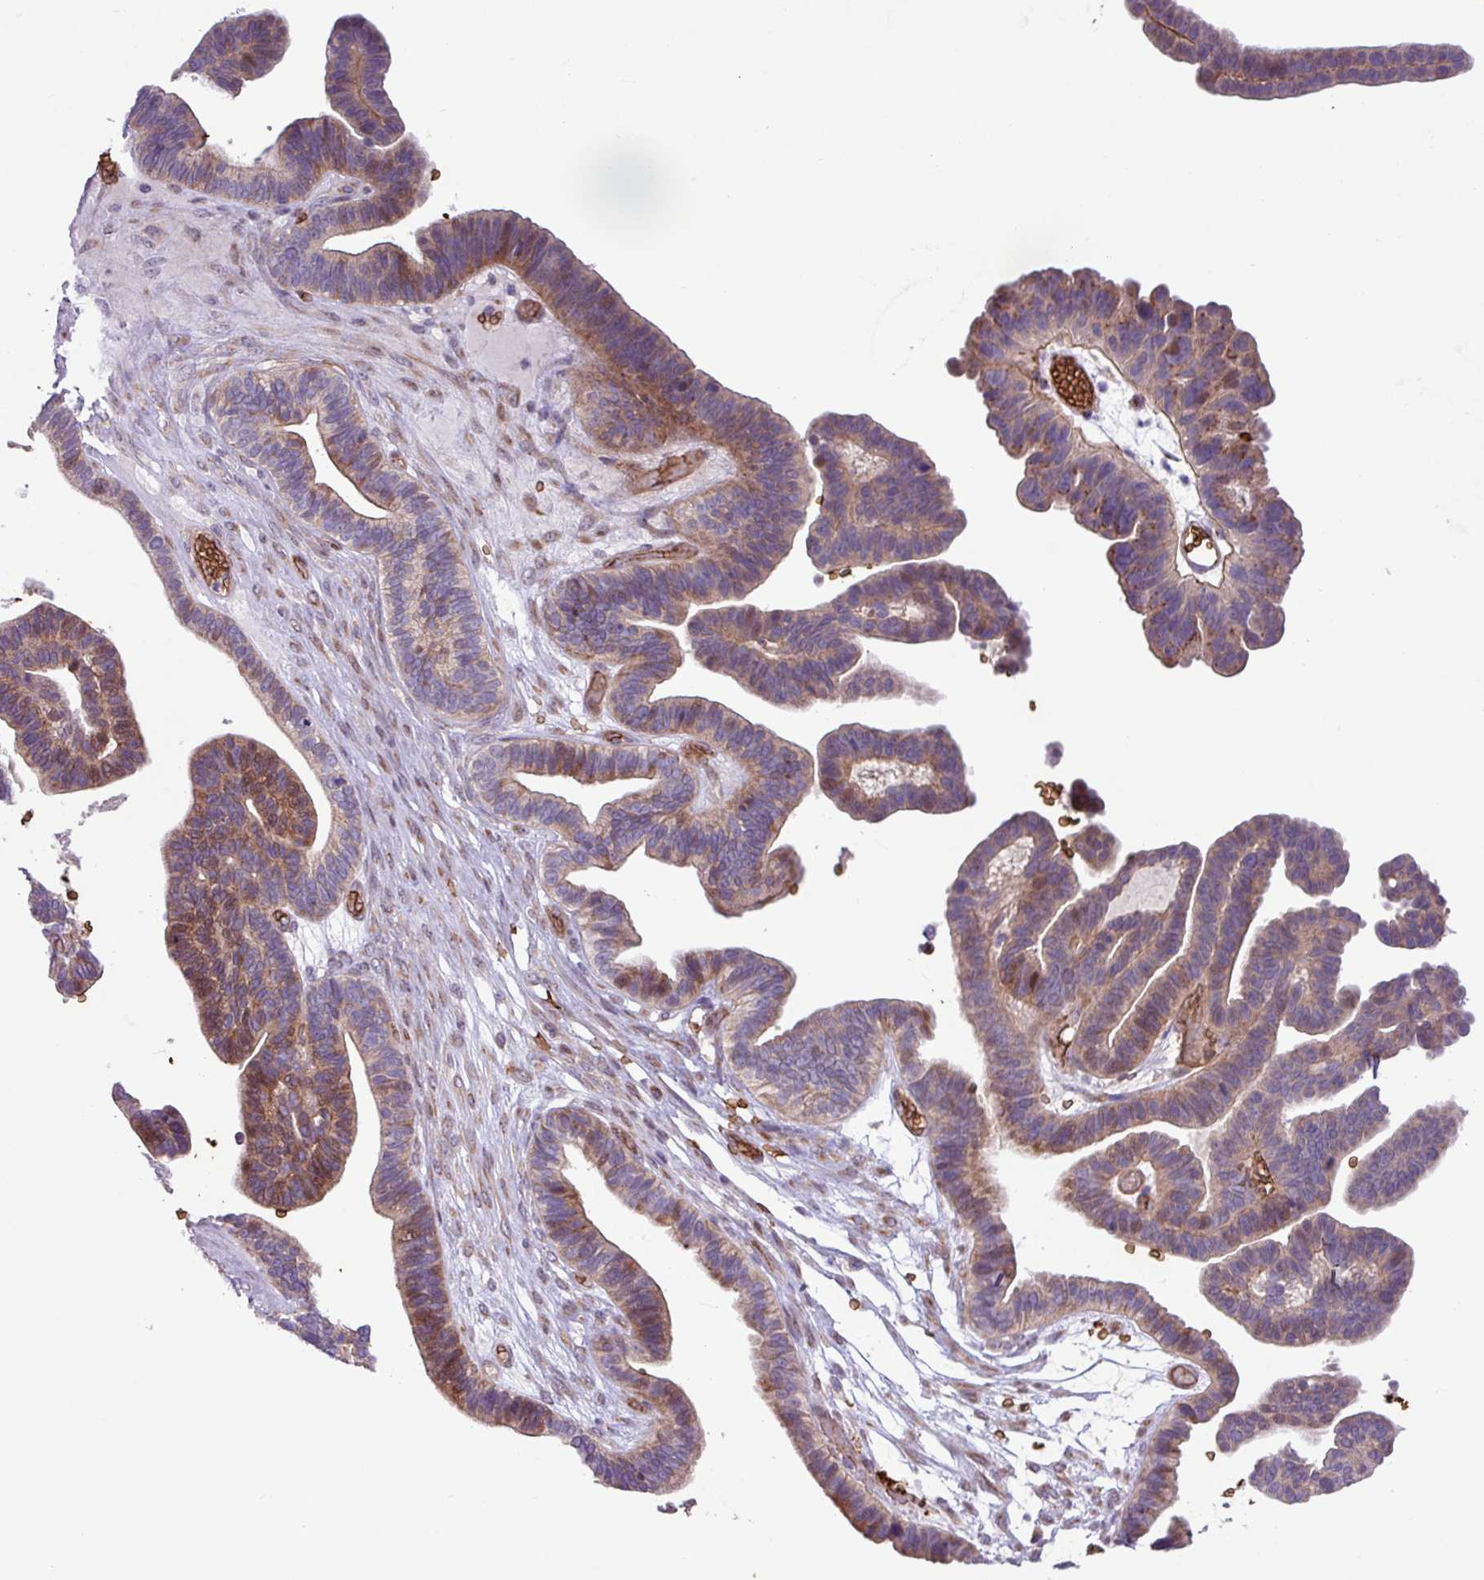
{"staining": {"intensity": "moderate", "quantity": "25%-75%", "location": "cytoplasmic/membranous"}, "tissue": "ovarian cancer", "cell_type": "Tumor cells", "image_type": "cancer", "snomed": [{"axis": "morphology", "description": "Cystadenocarcinoma, serous, NOS"}, {"axis": "topography", "description": "Ovary"}], "caption": "This is an image of immunohistochemistry (IHC) staining of ovarian serous cystadenocarcinoma, which shows moderate staining in the cytoplasmic/membranous of tumor cells.", "gene": "RAD21L1", "patient": {"sex": "female", "age": 56}}